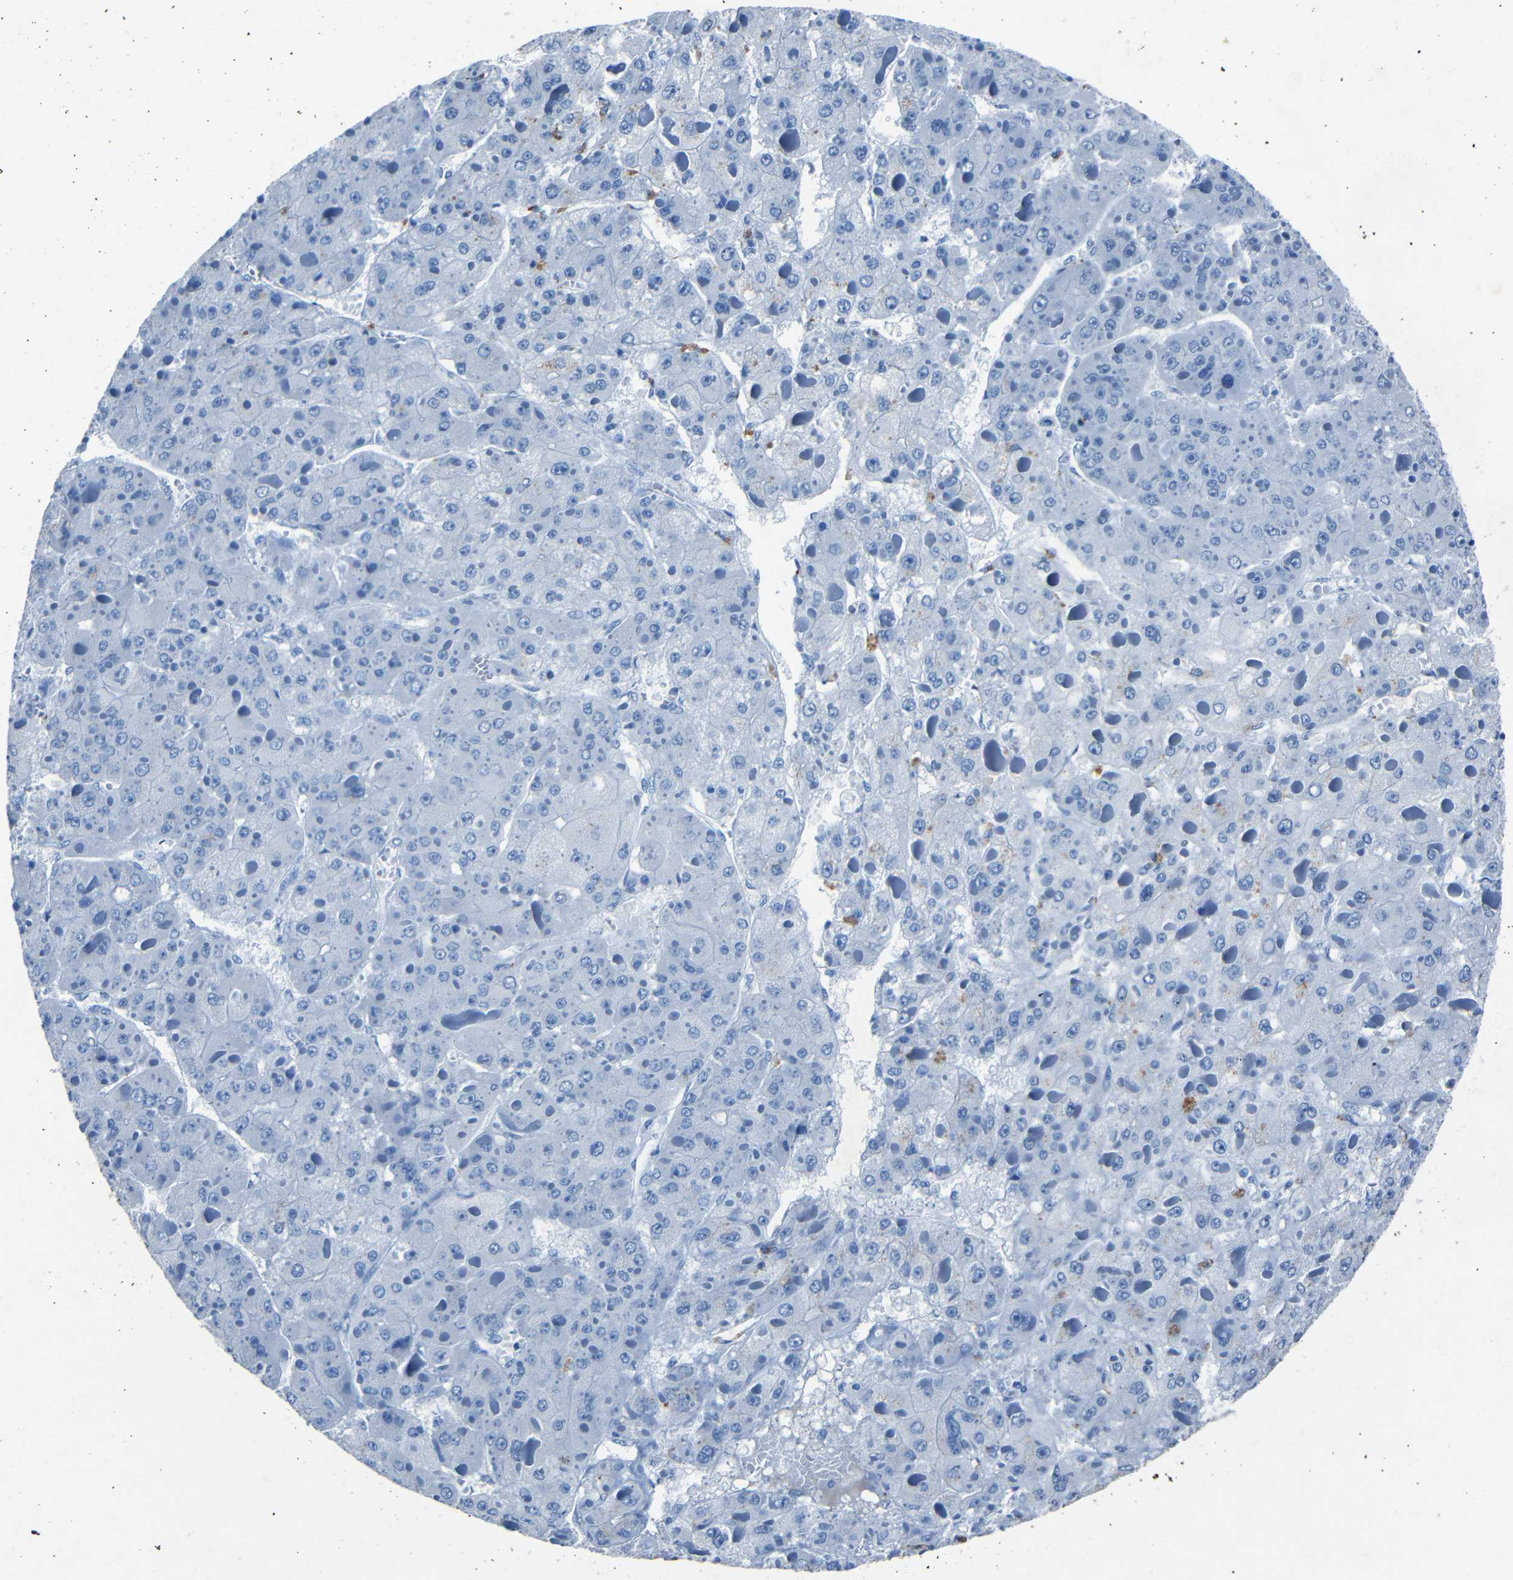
{"staining": {"intensity": "negative", "quantity": "none", "location": "none"}, "tissue": "liver cancer", "cell_type": "Tumor cells", "image_type": "cancer", "snomed": [{"axis": "morphology", "description": "Carcinoma, Hepatocellular, NOS"}, {"axis": "topography", "description": "Liver"}], "caption": "DAB immunohistochemical staining of human hepatocellular carcinoma (liver) exhibits no significant expression in tumor cells.", "gene": "CLDN11", "patient": {"sex": "female", "age": 73}}